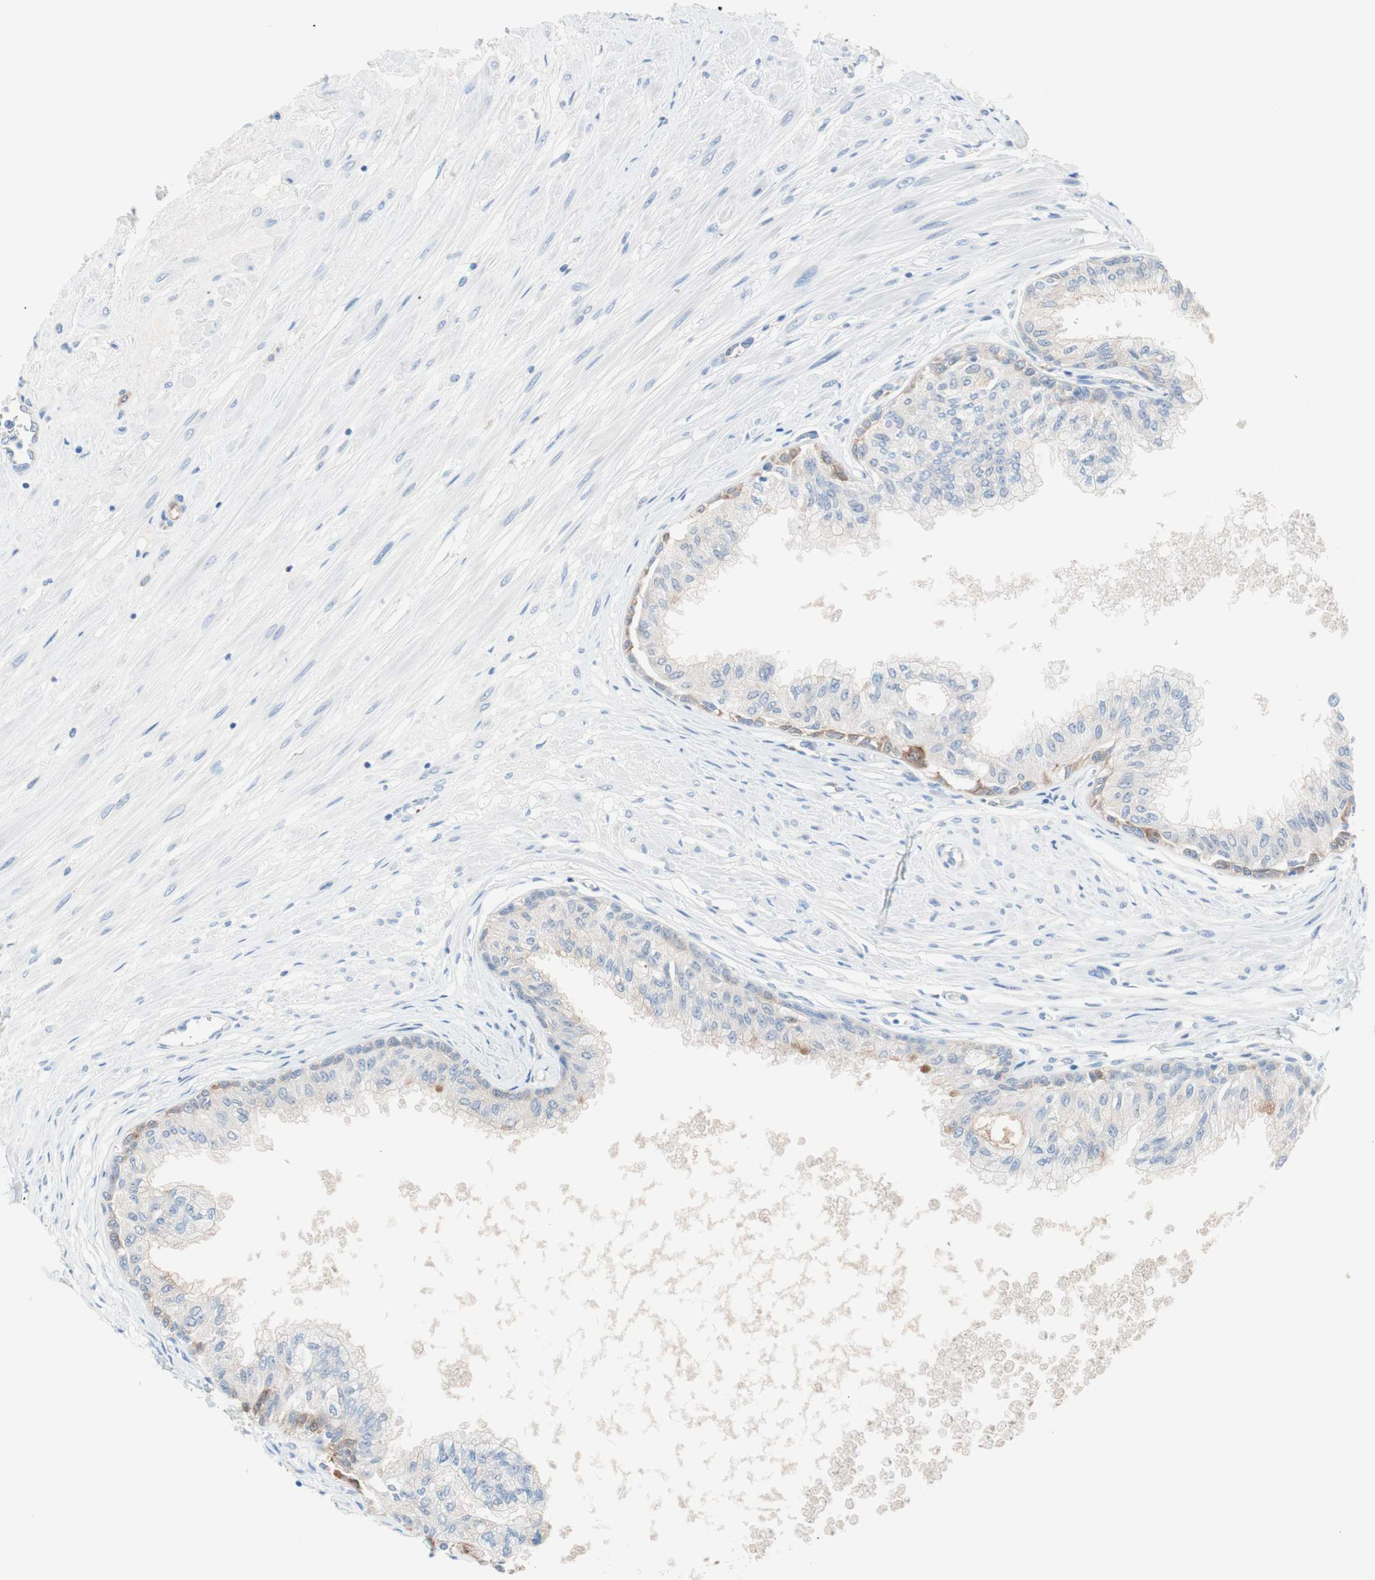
{"staining": {"intensity": "weak", "quantity": "<25%", "location": "cytoplasmic/membranous"}, "tissue": "prostate", "cell_type": "Glandular cells", "image_type": "normal", "snomed": [{"axis": "morphology", "description": "Normal tissue, NOS"}, {"axis": "topography", "description": "Prostate"}, {"axis": "topography", "description": "Seminal veicle"}], "caption": "Immunohistochemical staining of benign prostate reveals no significant staining in glandular cells.", "gene": "GLUL", "patient": {"sex": "male", "age": 60}}